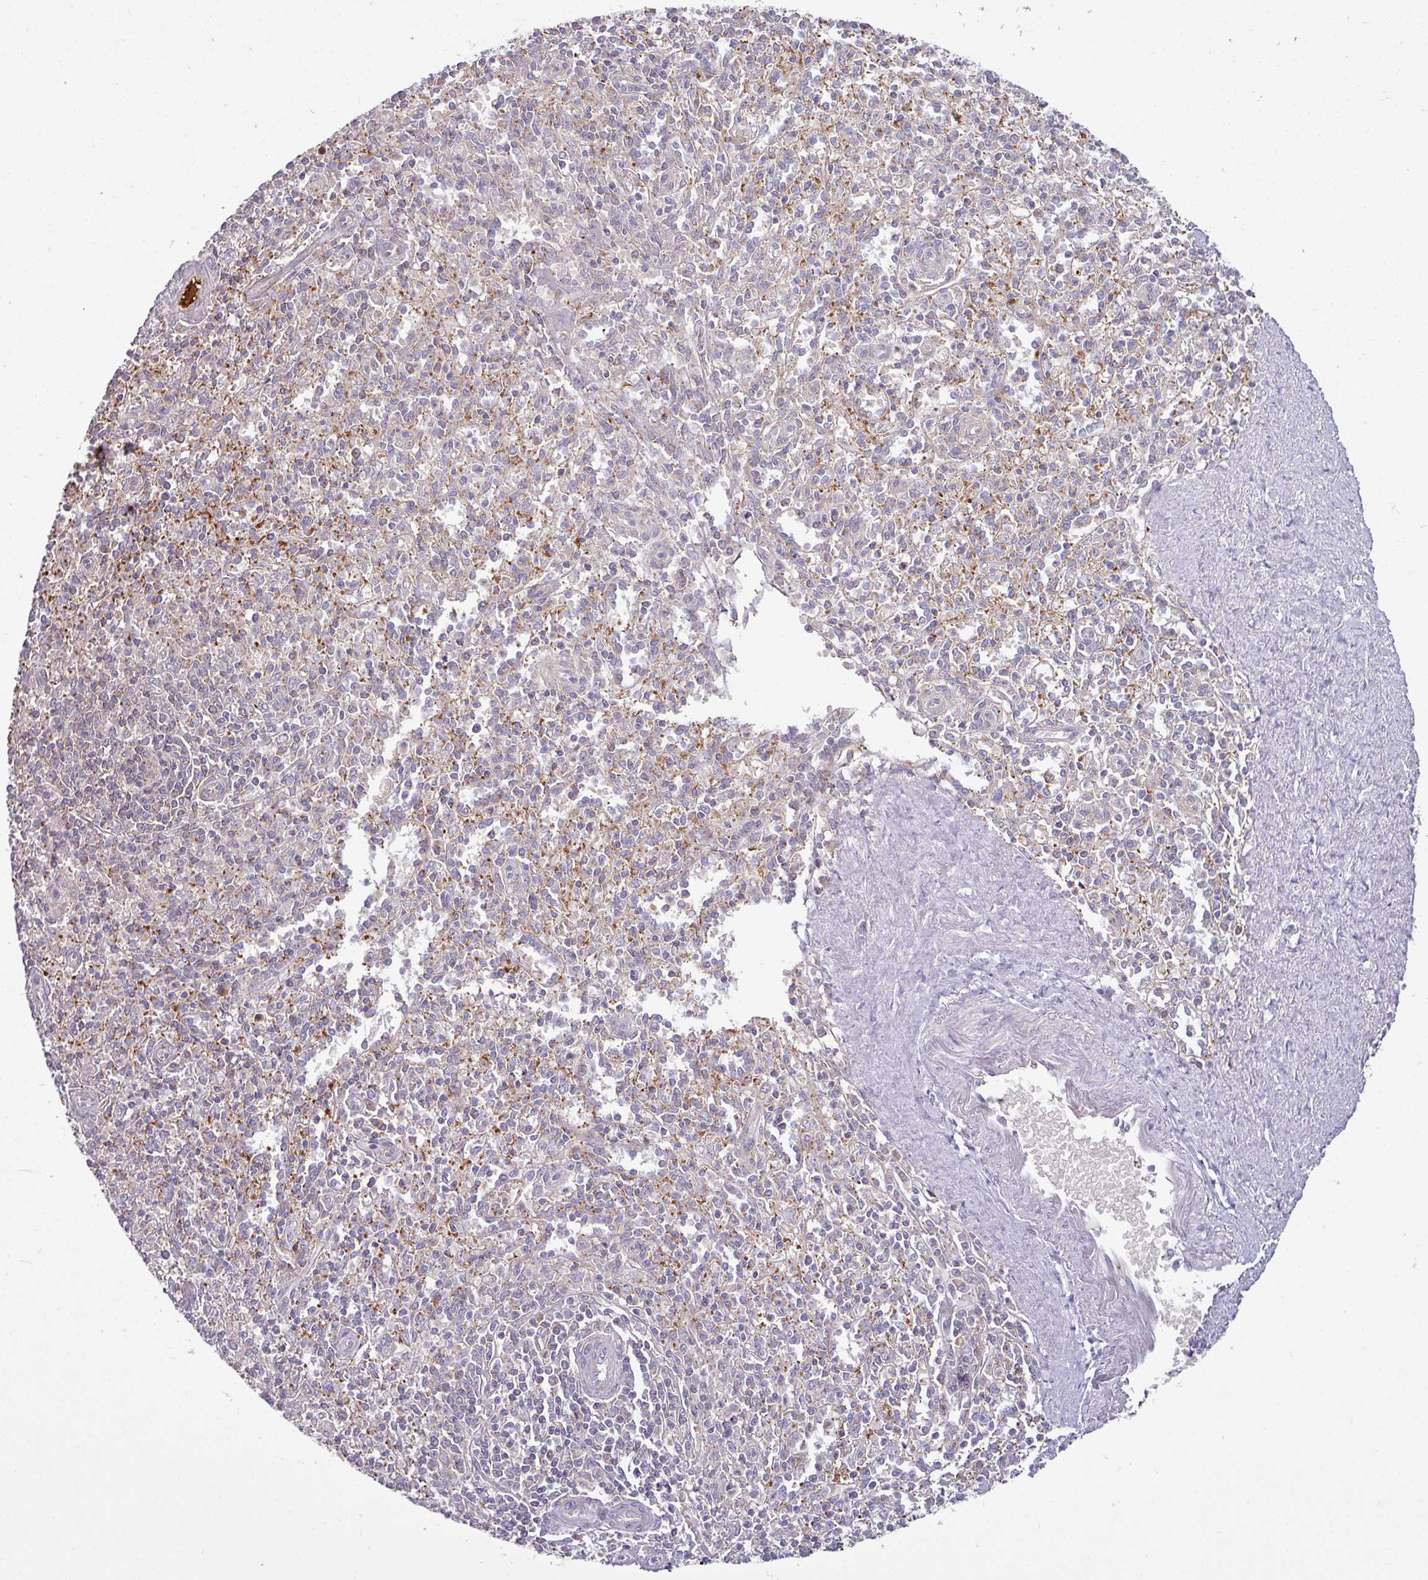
{"staining": {"intensity": "weak", "quantity": "<25%", "location": "cytoplasmic/membranous"}, "tissue": "spleen", "cell_type": "Cells in red pulp", "image_type": "normal", "snomed": [{"axis": "morphology", "description": "Normal tissue, NOS"}, {"axis": "topography", "description": "Spleen"}], "caption": "This micrograph is of unremarkable spleen stained with immunohistochemistry (IHC) to label a protein in brown with the nuclei are counter-stained blue. There is no positivity in cells in red pulp.", "gene": "LSM12", "patient": {"sex": "female", "age": 70}}